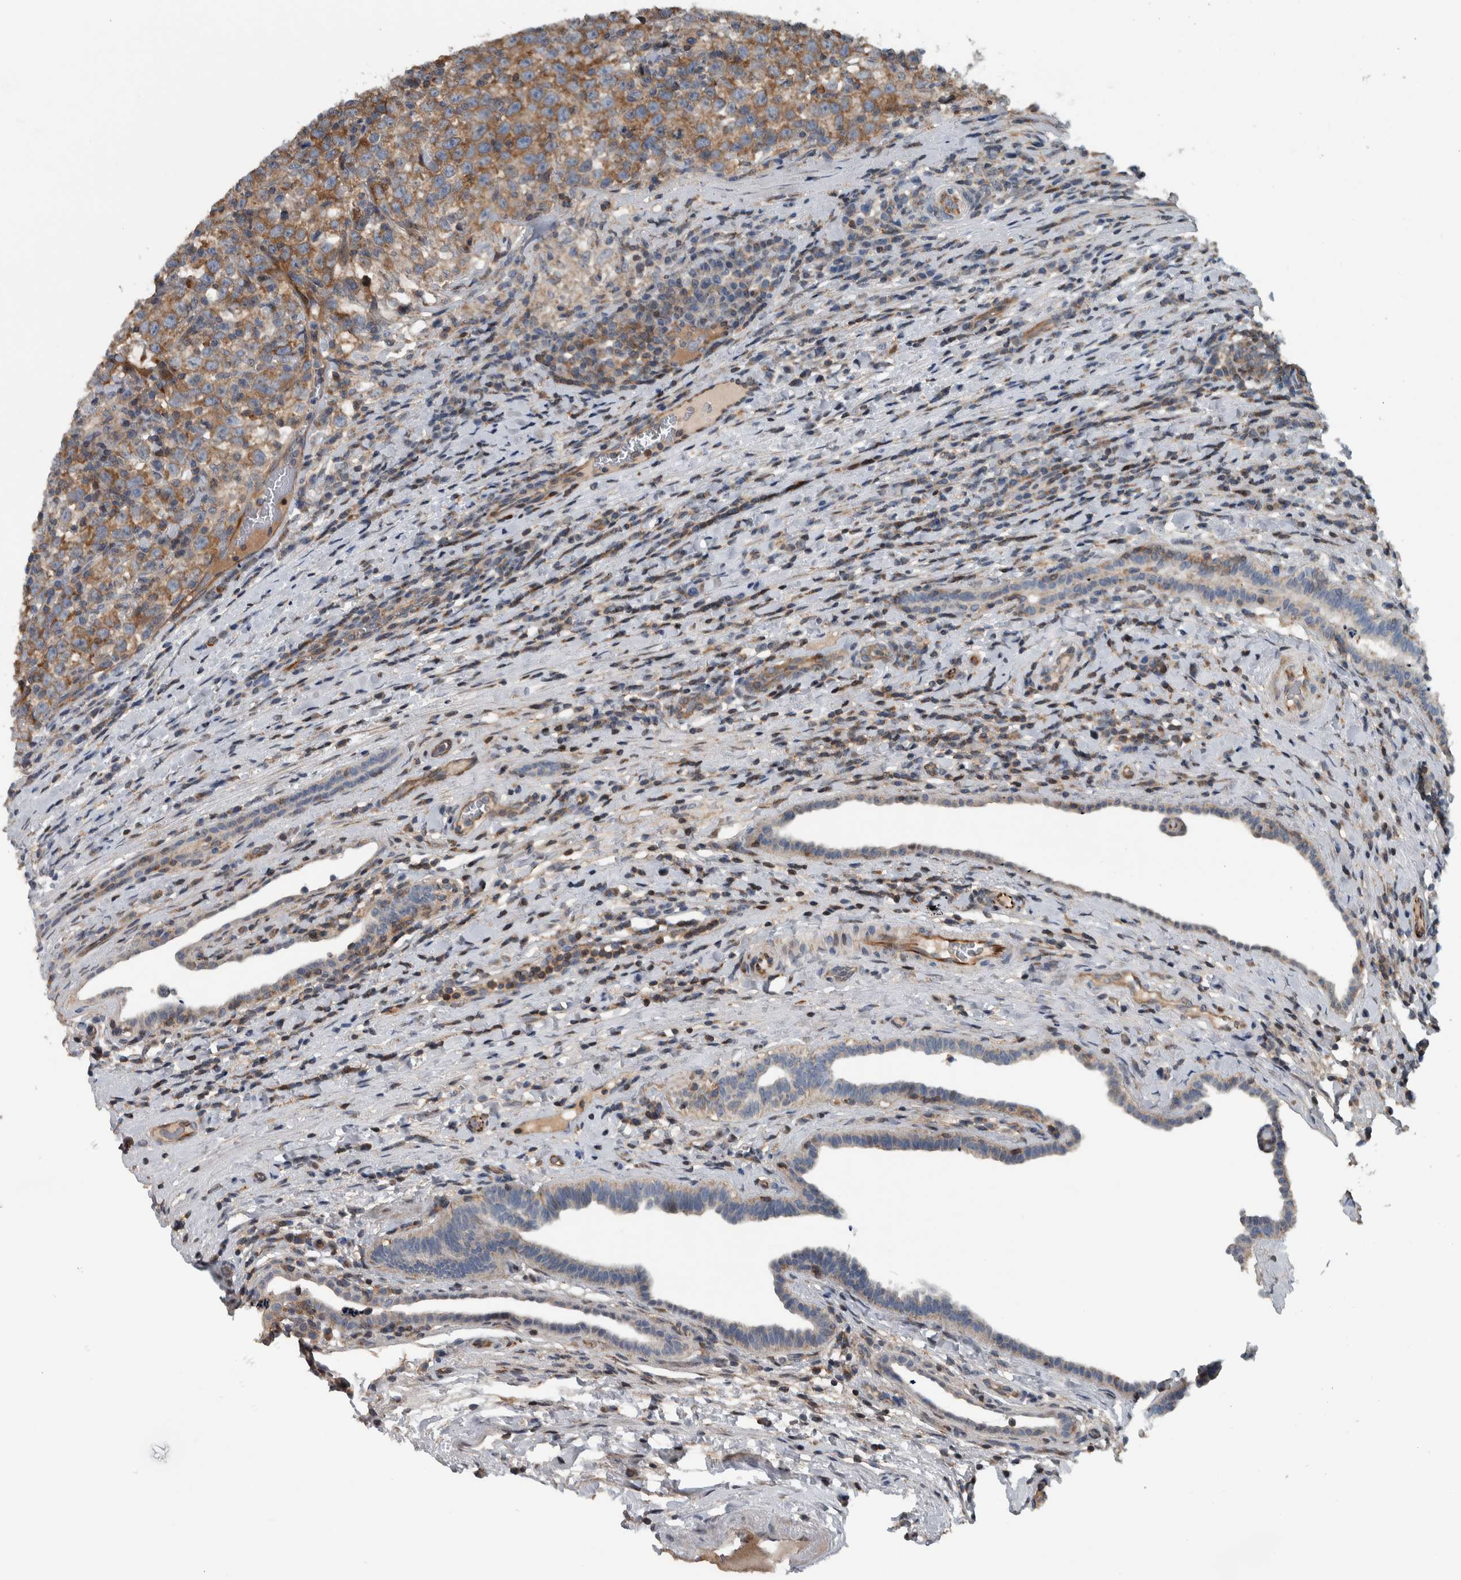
{"staining": {"intensity": "weak", "quantity": ">75%", "location": "cytoplasmic/membranous"}, "tissue": "testis cancer", "cell_type": "Tumor cells", "image_type": "cancer", "snomed": [{"axis": "morphology", "description": "Normal tissue, NOS"}, {"axis": "morphology", "description": "Seminoma, NOS"}, {"axis": "topography", "description": "Testis"}], "caption": "Immunohistochemical staining of testis seminoma exhibits weak cytoplasmic/membranous protein expression in about >75% of tumor cells. Nuclei are stained in blue.", "gene": "BAIAP2L1", "patient": {"sex": "male", "age": 43}}